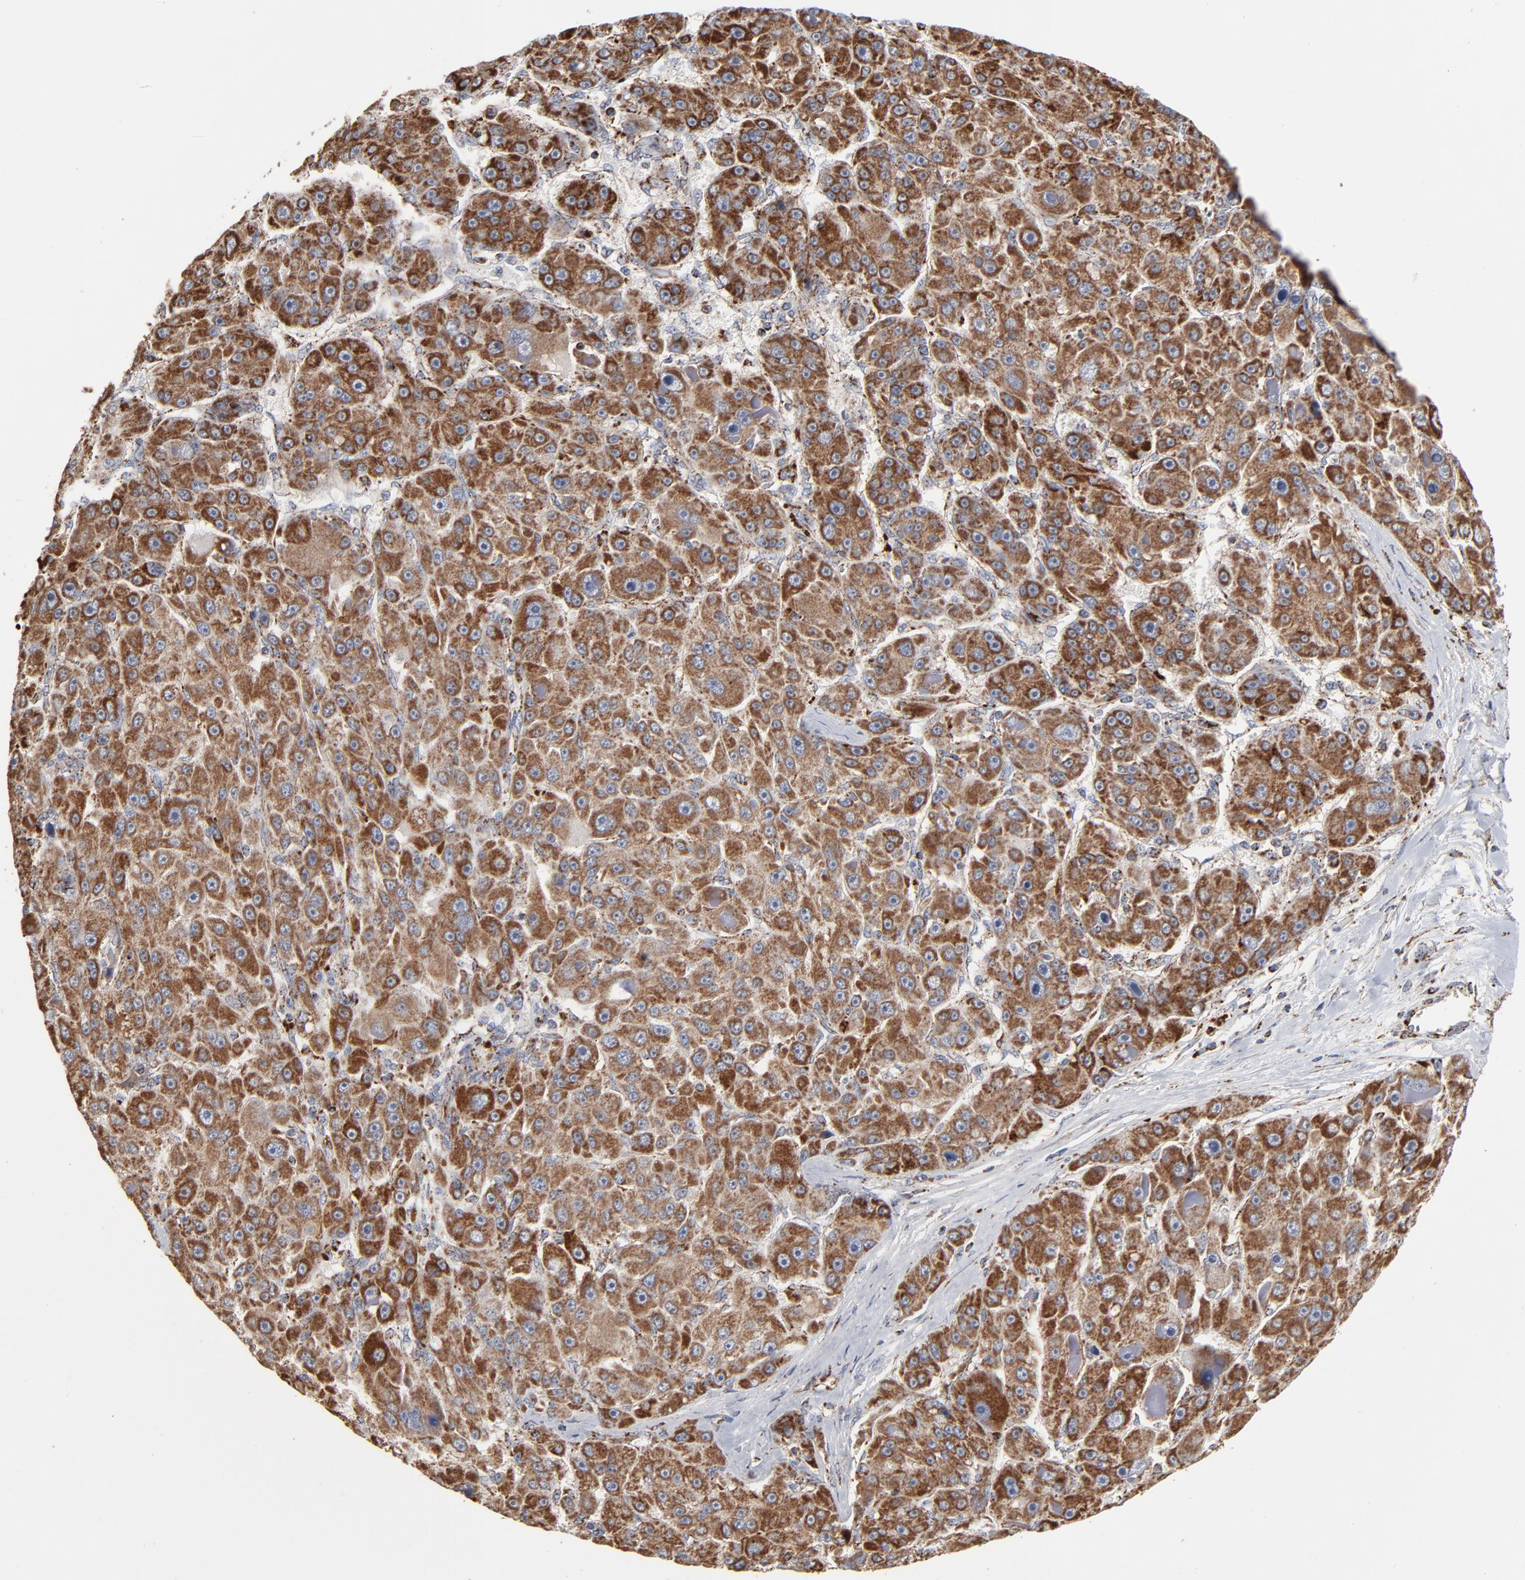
{"staining": {"intensity": "moderate", "quantity": ">75%", "location": "cytoplasmic/membranous"}, "tissue": "liver cancer", "cell_type": "Tumor cells", "image_type": "cancer", "snomed": [{"axis": "morphology", "description": "Carcinoma, Hepatocellular, NOS"}, {"axis": "topography", "description": "Liver"}], "caption": "The immunohistochemical stain highlights moderate cytoplasmic/membranous positivity in tumor cells of liver hepatocellular carcinoma tissue.", "gene": "UQCRC1", "patient": {"sex": "male", "age": 76}}